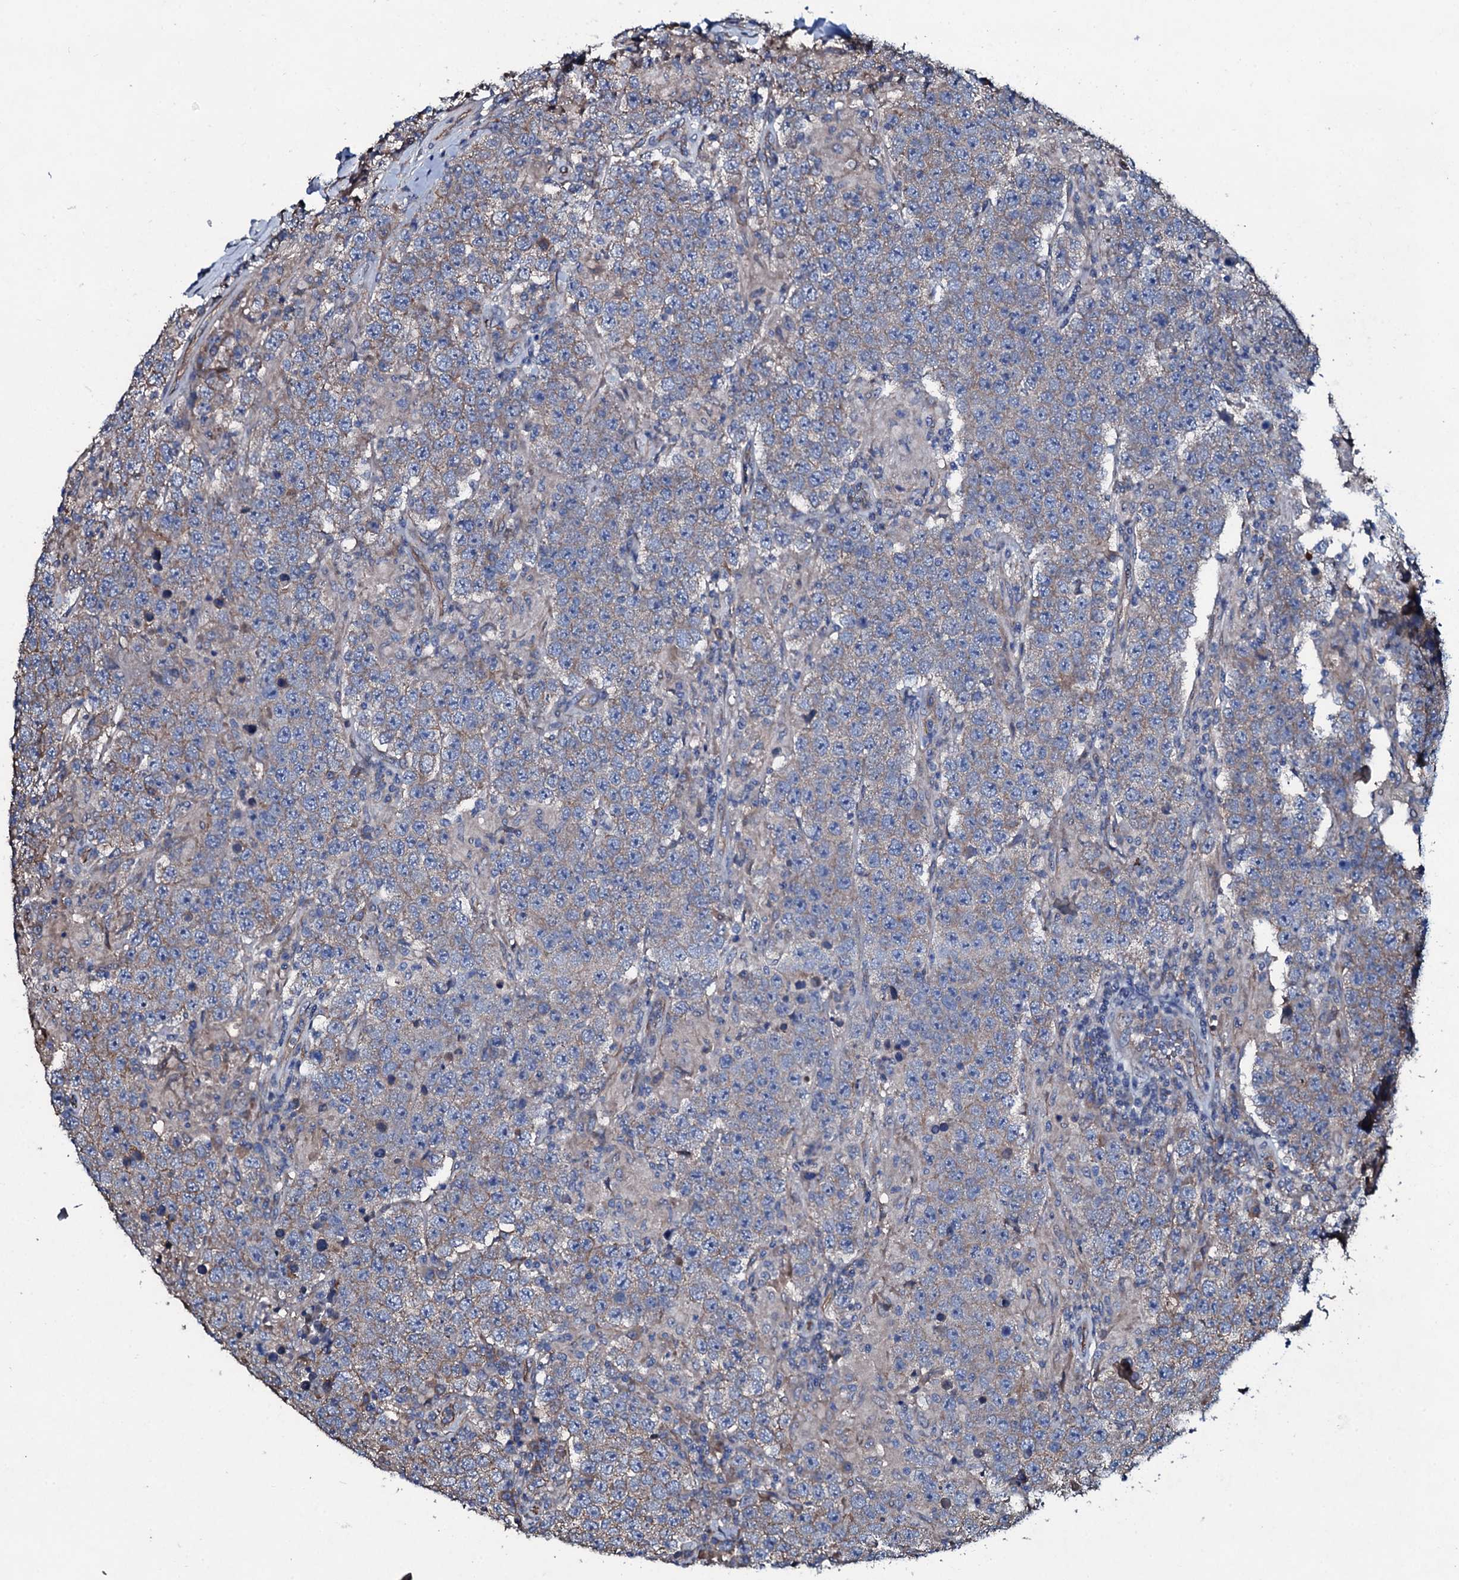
{"staining": {"intensity": "moderate", "quantity": "25%-75%", "location": "cytoplasmic/membranous"}, "tissue": "testis cancer", "cell_type": "Tumor cells", "image_type": "cancer", "snomed": [{"axis": "morphology", "description": "Normal tissue, NOS"}, {"axis": "morphology", "description": "Urothelial carcinoma, High grade"}, {"axis": "morphology", "description": "Seminoma, NOS"}, {"axis": "morphology", "description": "Carcinoma, Embryonal, NOS"}, {"axis": "topography", "description": "Urinary bladder"}, {"axis": "topography", "description": "Testis"}], "caption": "IHC staining of testis embryonal carcinoma, which exhibits medium levels of moderate cytoplasmic/membranous positivity in about 25%-75% of tumor cells indicating moderate cytoplasmic/membranous protein expression. The staining was performed using DAB (brown) for protein detection and nuclei were counterstained in hematoxylin (blue).", "gene": "DMAC2", "patient": {"sex": "male", "age": 41}}